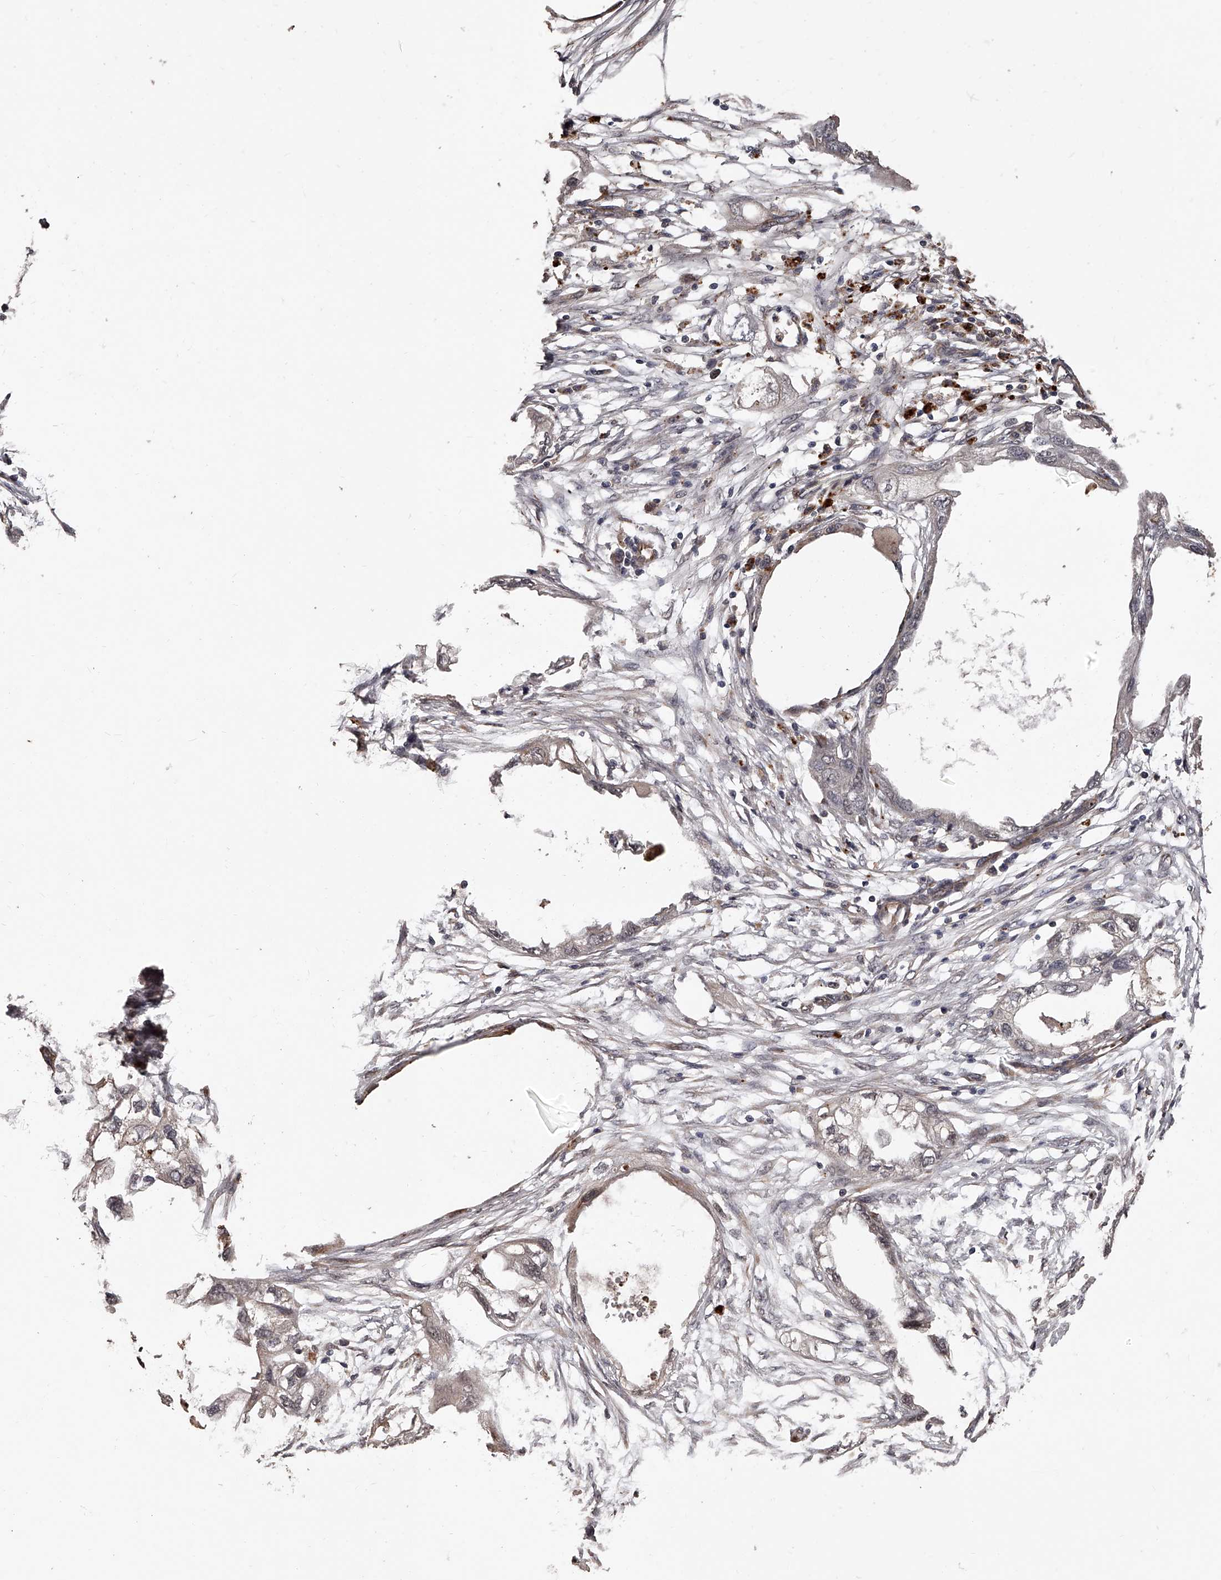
{"staining": {"intensity": "weak", "quantity": "<25%", "location": "cytoplasmic/membranous"}, "tissue": "endometrial cancer", "cell_type": "Tumor cells", "image_type": "cancer", "snomed": [{"axis": "morphology", "description": "Adenocarcinoma, NOS"}, {"axis": "morphology", "description": "Adenocarcinoma, metastatic, NOS"}, {"axis": "topography", "description": "Adipose tissue"}, {"axis": "topography", "description": "Endometrium"}], "caption": "There is no significant staining in tumor cells of metastatic adenocarcinoma (endometrial).", "gene": "URGCP", "patient": {"sex": "female", "age": 67}}